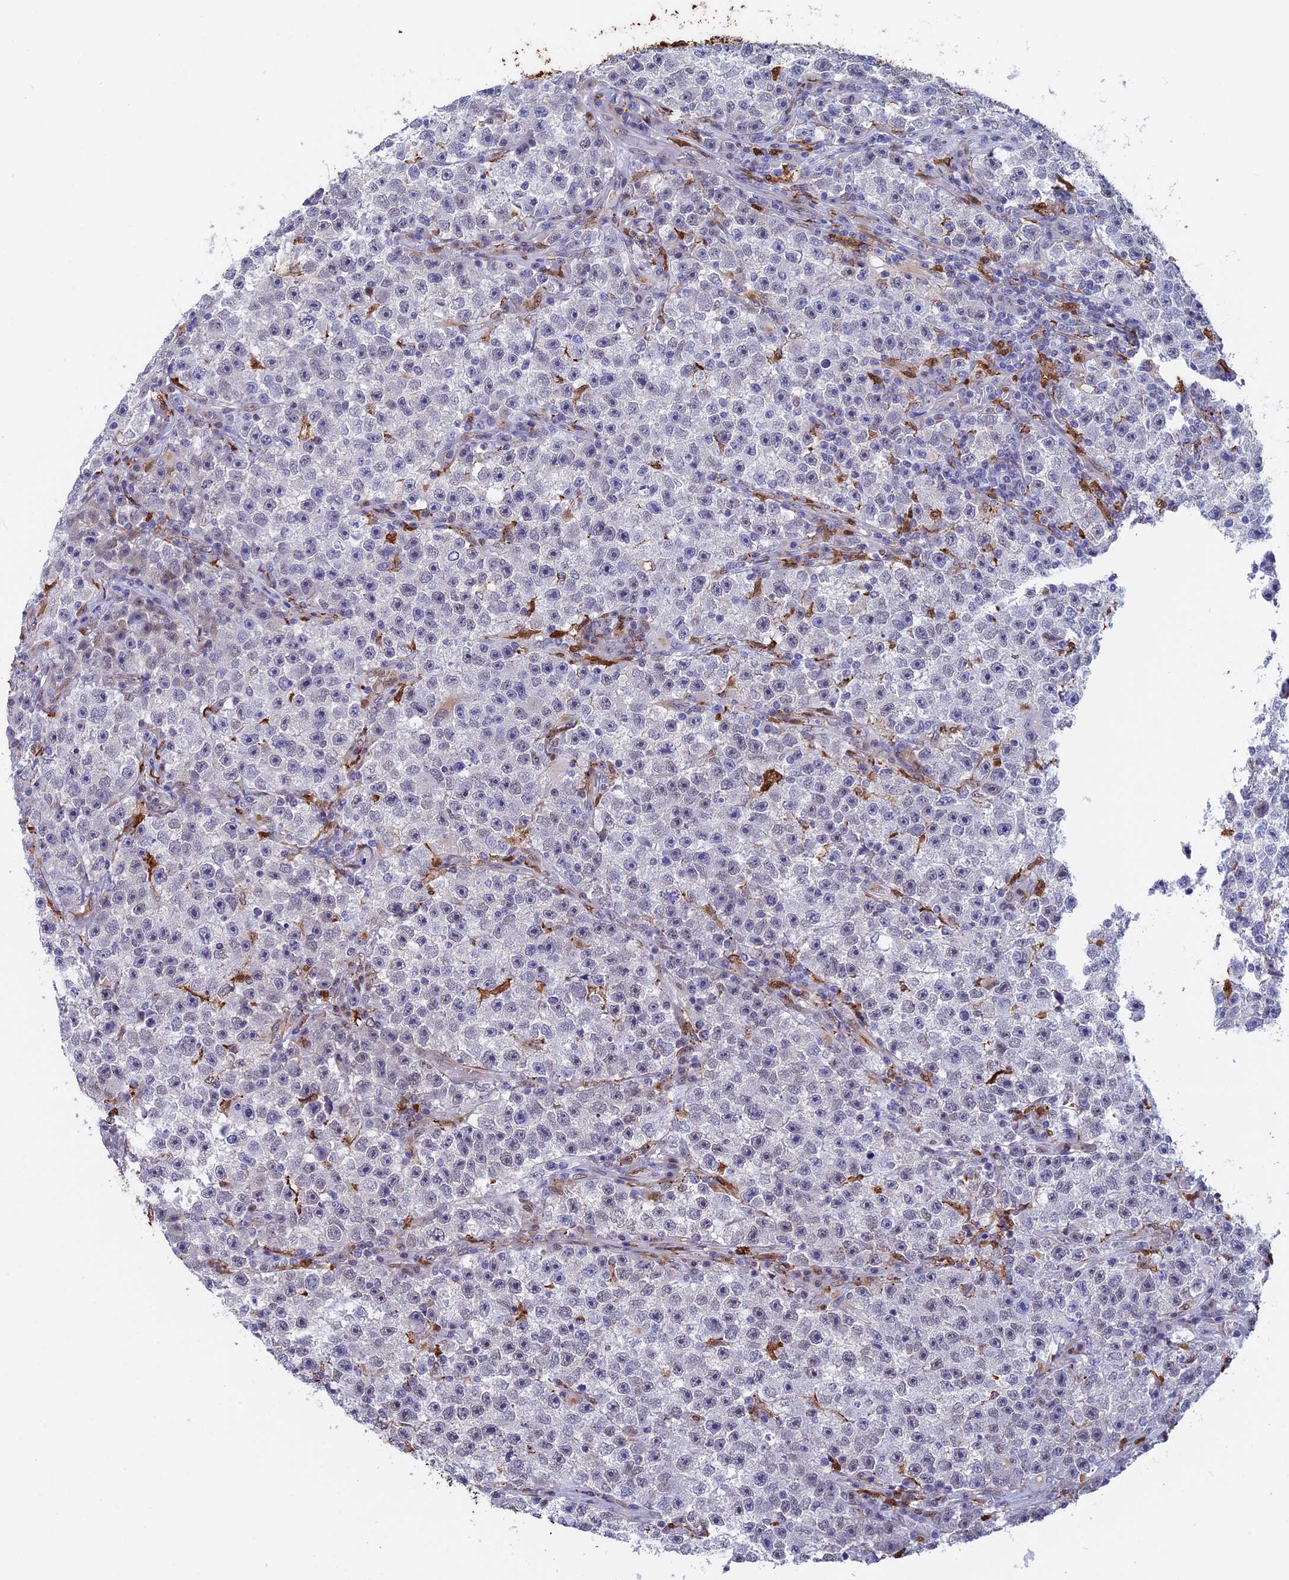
{"staining": {"intensity": "negative", "quantity": "none", "location": "none"}, "tissue": "testis cancer", "cell_type": "Tumor cells", "image_type": "cancer", "snomed": [{"axis": "morphology", "description": "Seminoma, NOS"}, {"axis": "topography", "description": "Testis"}], "caption": "Micrograph shows no protein positivity in tumor cells of testis cancer (seminoma) tissue. (DAB immunohistochemistry, high magnification).", "gene": "SLC26A1", "patient": {"sex": "male", "age": 22}}